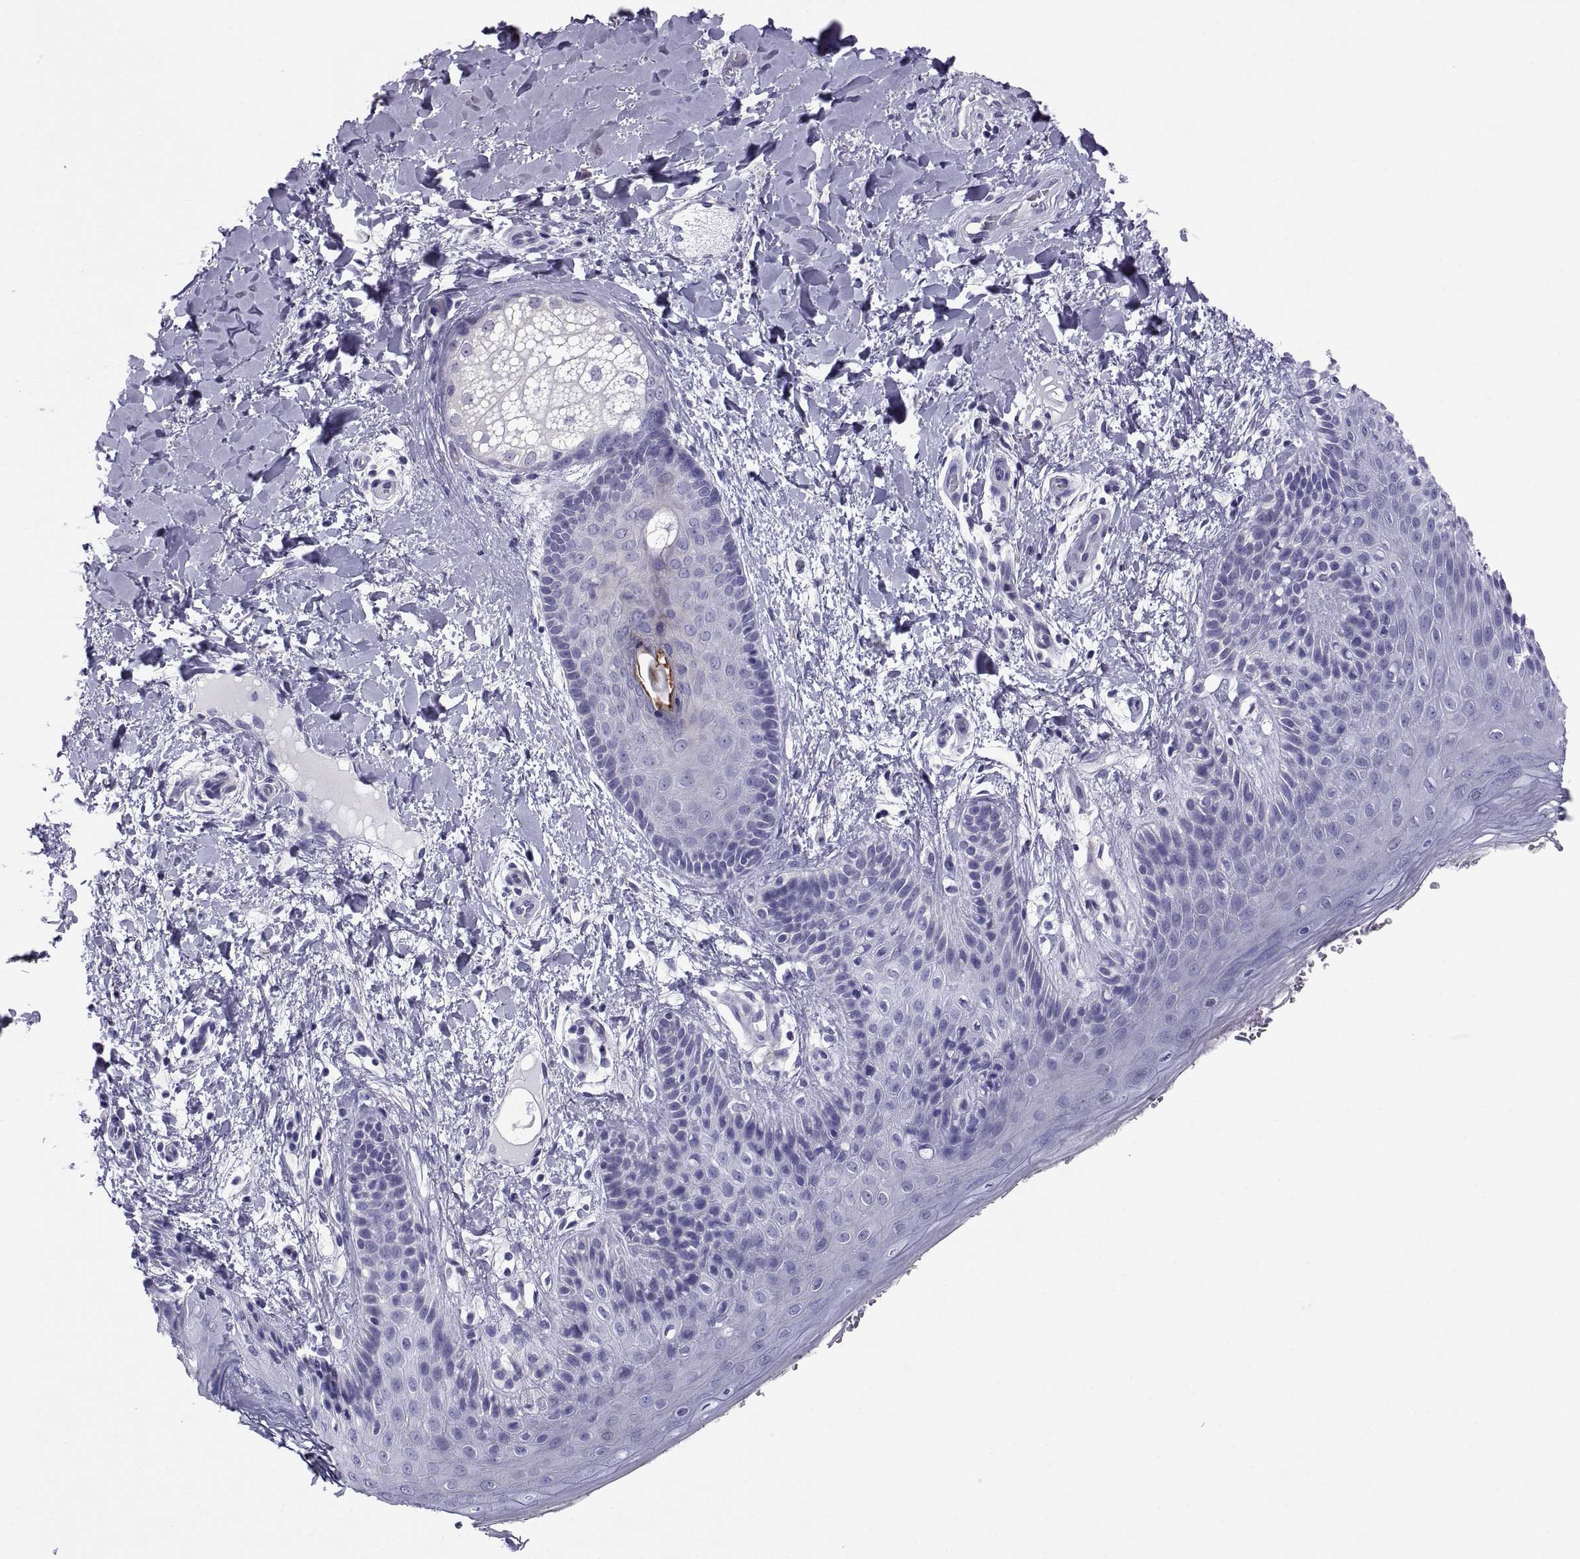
{"staining": {"intensity": "negative", "quantity": "none", "location": "none"}, "tissue": "skin", "cell_type": "Epidermal cells", "image_type": "normal", "snomed": [{"axis": "morphology", "description": "Normal tissue, NOS"}, {"axis": "topography", "description": "Anal"}], "caption": "A high-resolution histopathology image shows IHC staining of benign skin, which exhibits no significant staining in epidermal cells.", "gene": "RNASE12", "patient": {"sex": "male", "age": 36}}